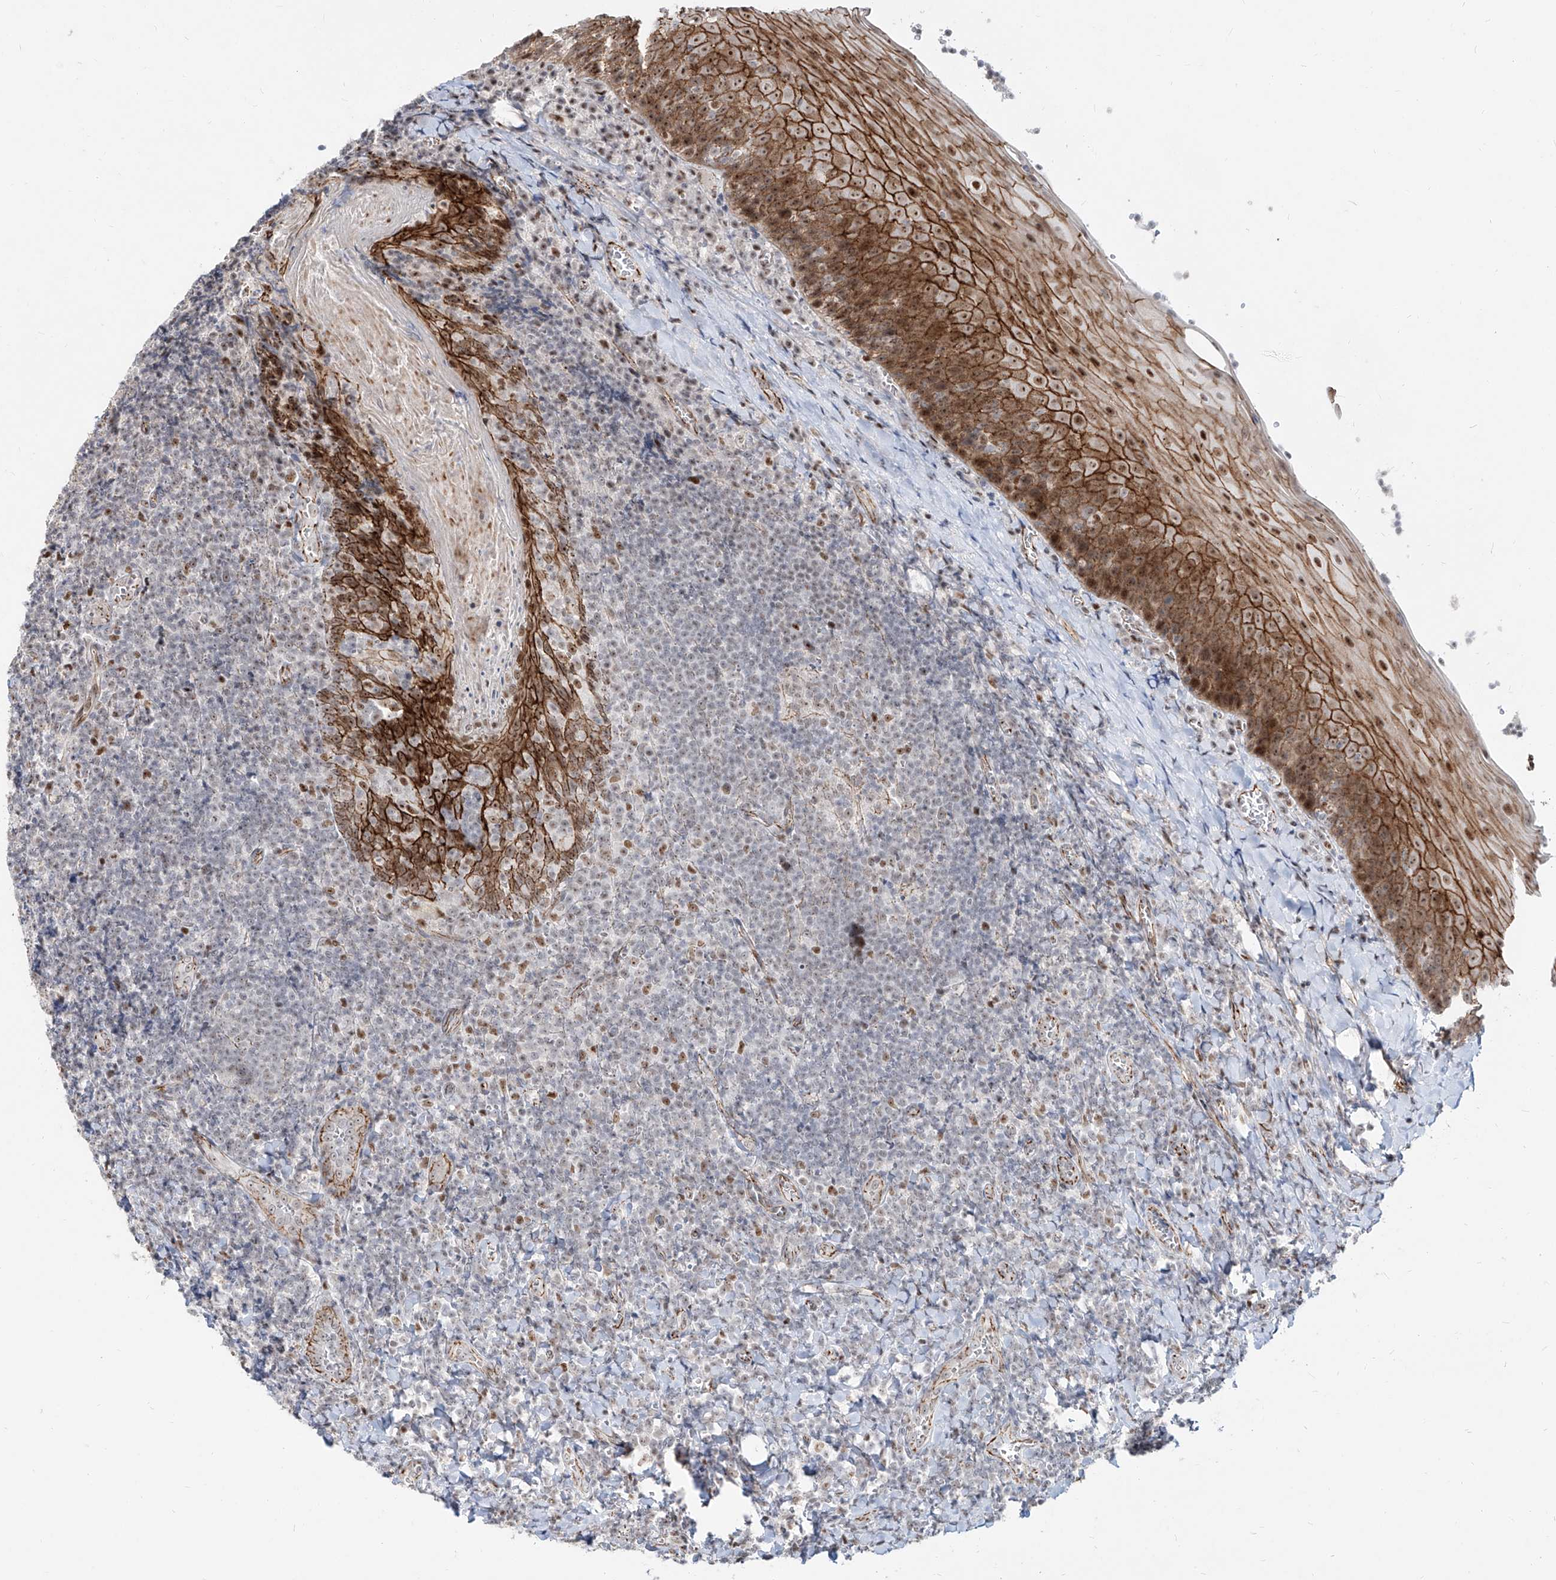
{"staining": {"intensity": "moderate", "quantity": "25%-75%", "location": "nuclear"}, "tissue": "tonsil", "cell_type": "Germinal center cells", "image_type": "normal", "snomed": [{"axis": "morphology", "description": "Normal tissue, NOS"}, {"axis": "topography", "description": "Tonsil"}], "caption": "Immunohistochemistry (DAB (3,3'-diaminobenzidine)) staining of normal tonsil reveals moderate nuclear protein positivity in approximately 25%-75% of germinal center cells.", "gene": "ZNF710", "patient": {"sex": "male", "age": 27}}